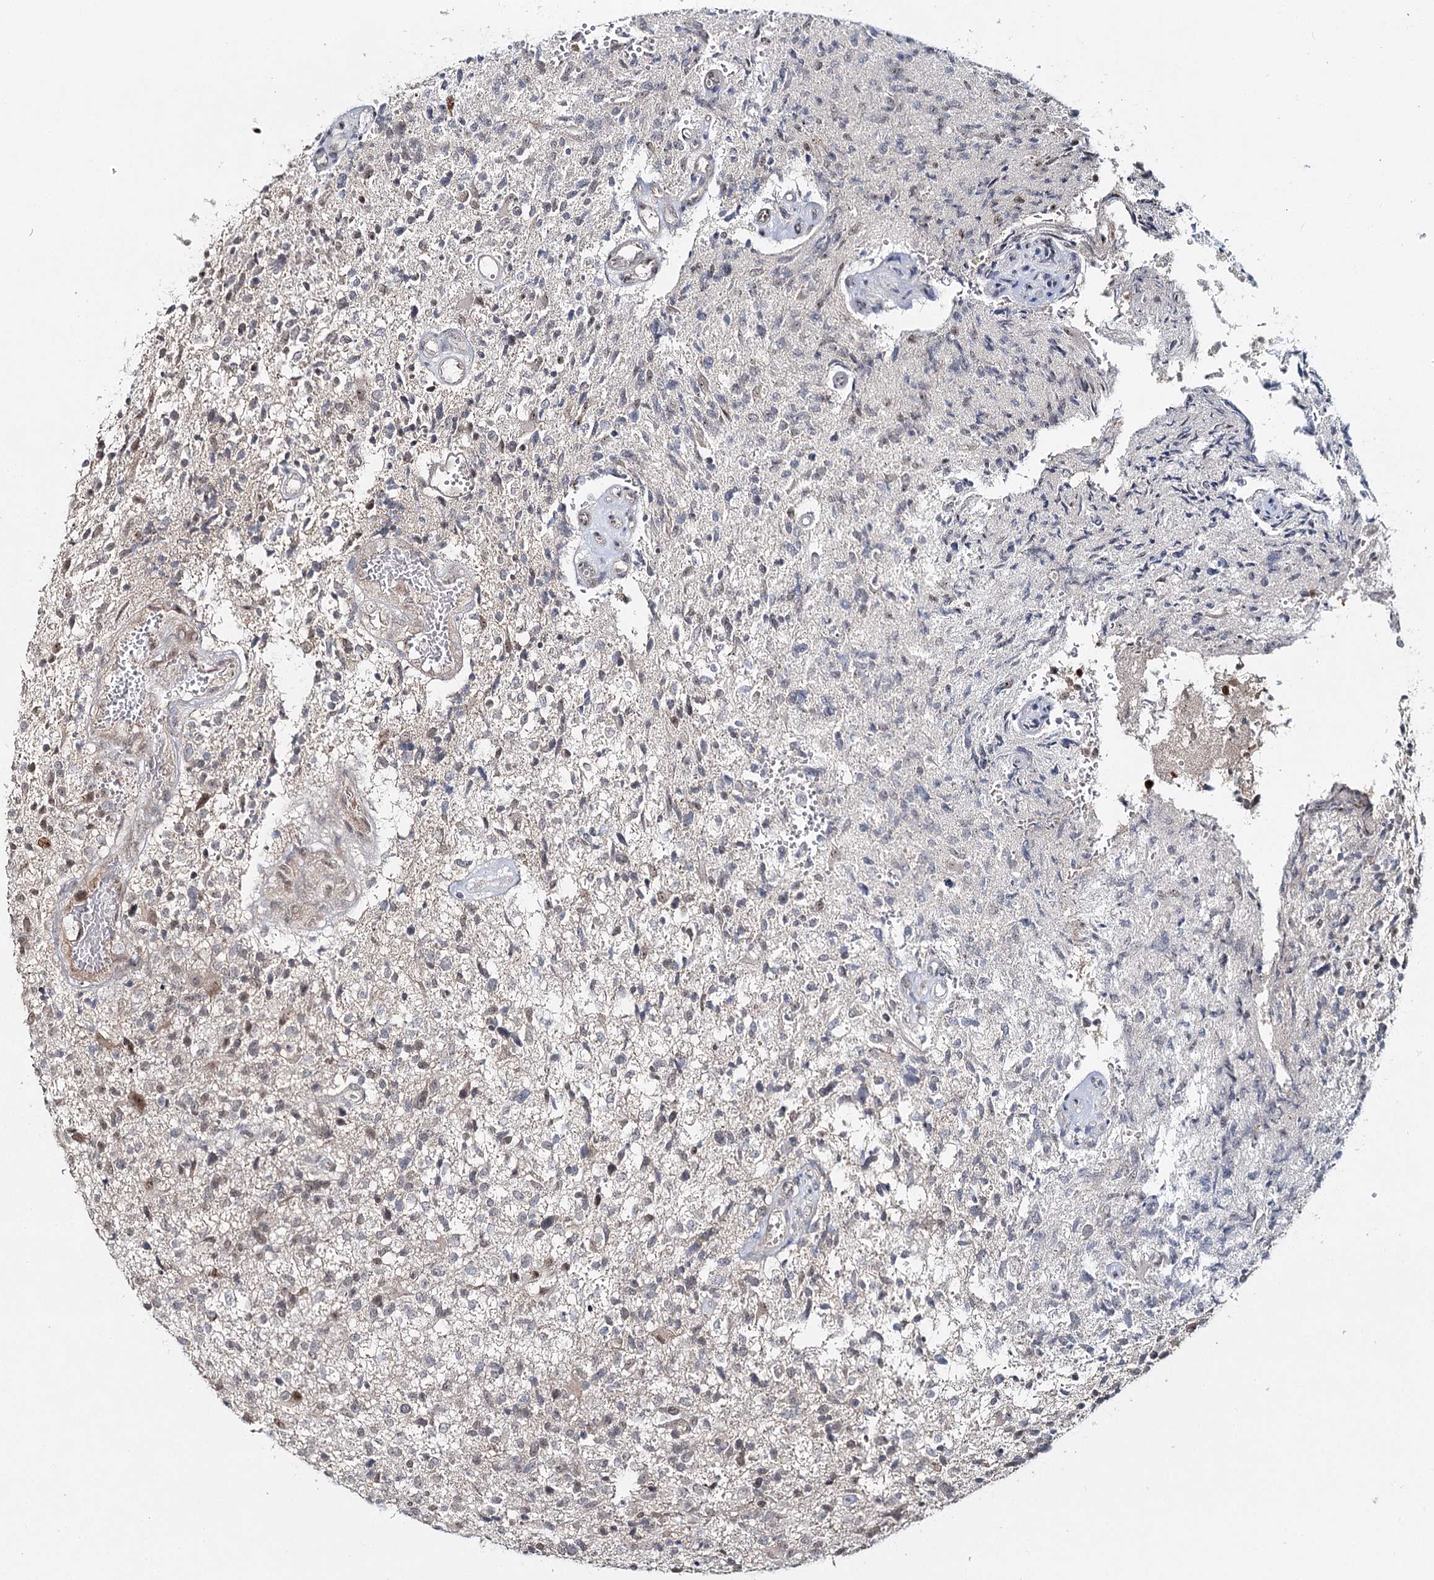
{"staining": {"intensity": "negative", "quantity": "none", "location": "none"}, "tissue": "glioma", "cell_type": "Tumor cells", "image_type": "cancer", "snomed": [{"axis": "morphology", "description": "Glioma, malignant, High grade"}, {"axis": "topography", "description": "Brain"}], "caption": "This micrograph is of glioma stained with immunohistochemistry to label a protein in brown with the nuclei are counter-stained blue. There is no positivity in tumor cells.", "gene": "FAM120B", "patient": {"sex": "male", "age": 72}}